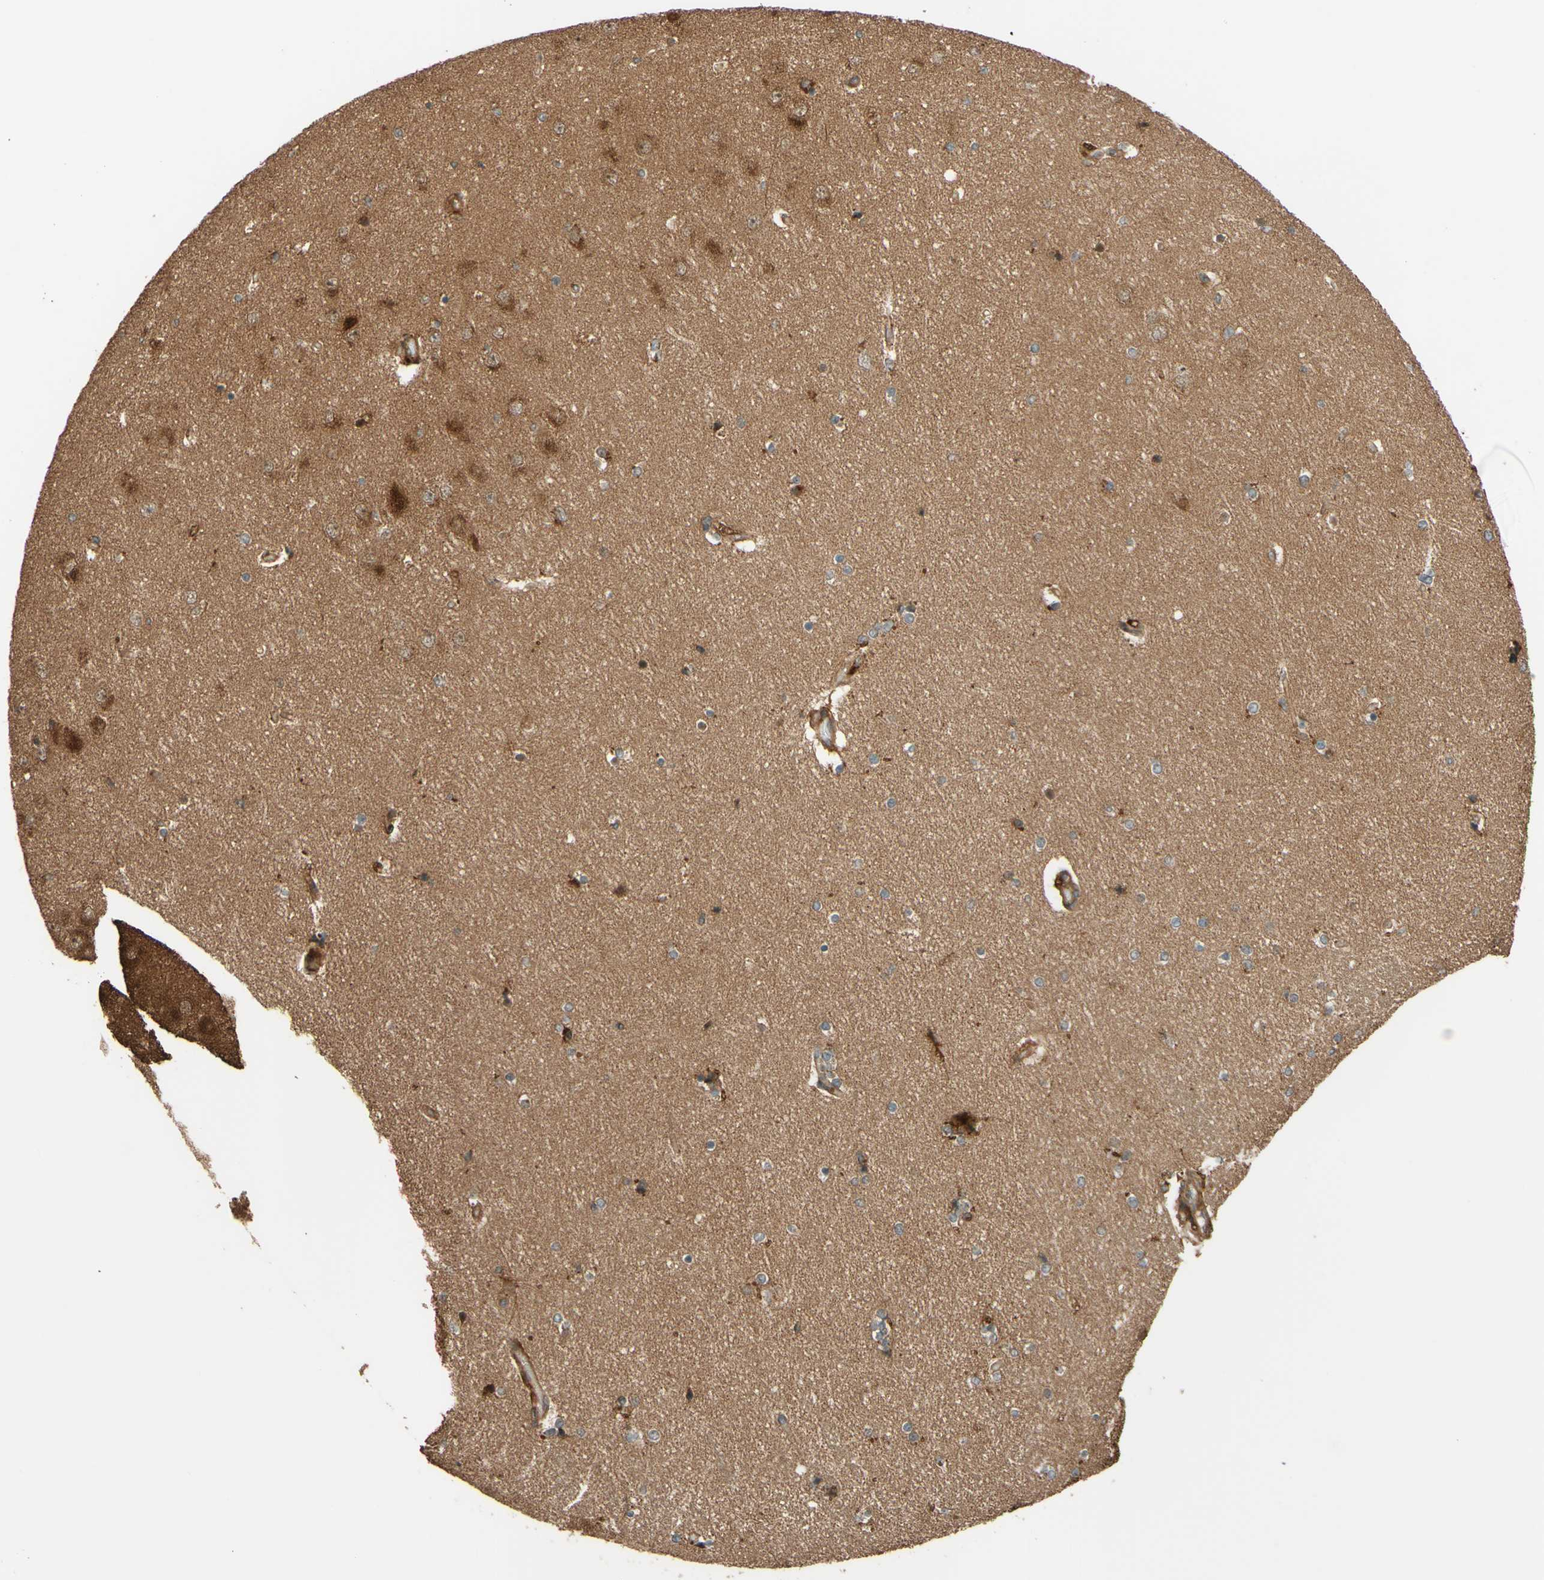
{"staining": {"intensity": "weak", "quantity": "<25%", "location": "cytoplasmic/membranous"}, "tissue": "hippocampus", "cell_type": "Glial cells", "image_type": "normal", "snomed": [{"axis": "morphology", "description": "Normal tissue, NOS"}, {"axis": "topography", "description": "Hippocampus"}], "caption": "Immunohistochemistry (IHC) of normal hippocampus exhibits no staining in glial cells. (DAB IHC with hematoxylin counter stain).", "gene": "RNF19A", "patient": {"sex": "female", "age": 54}}